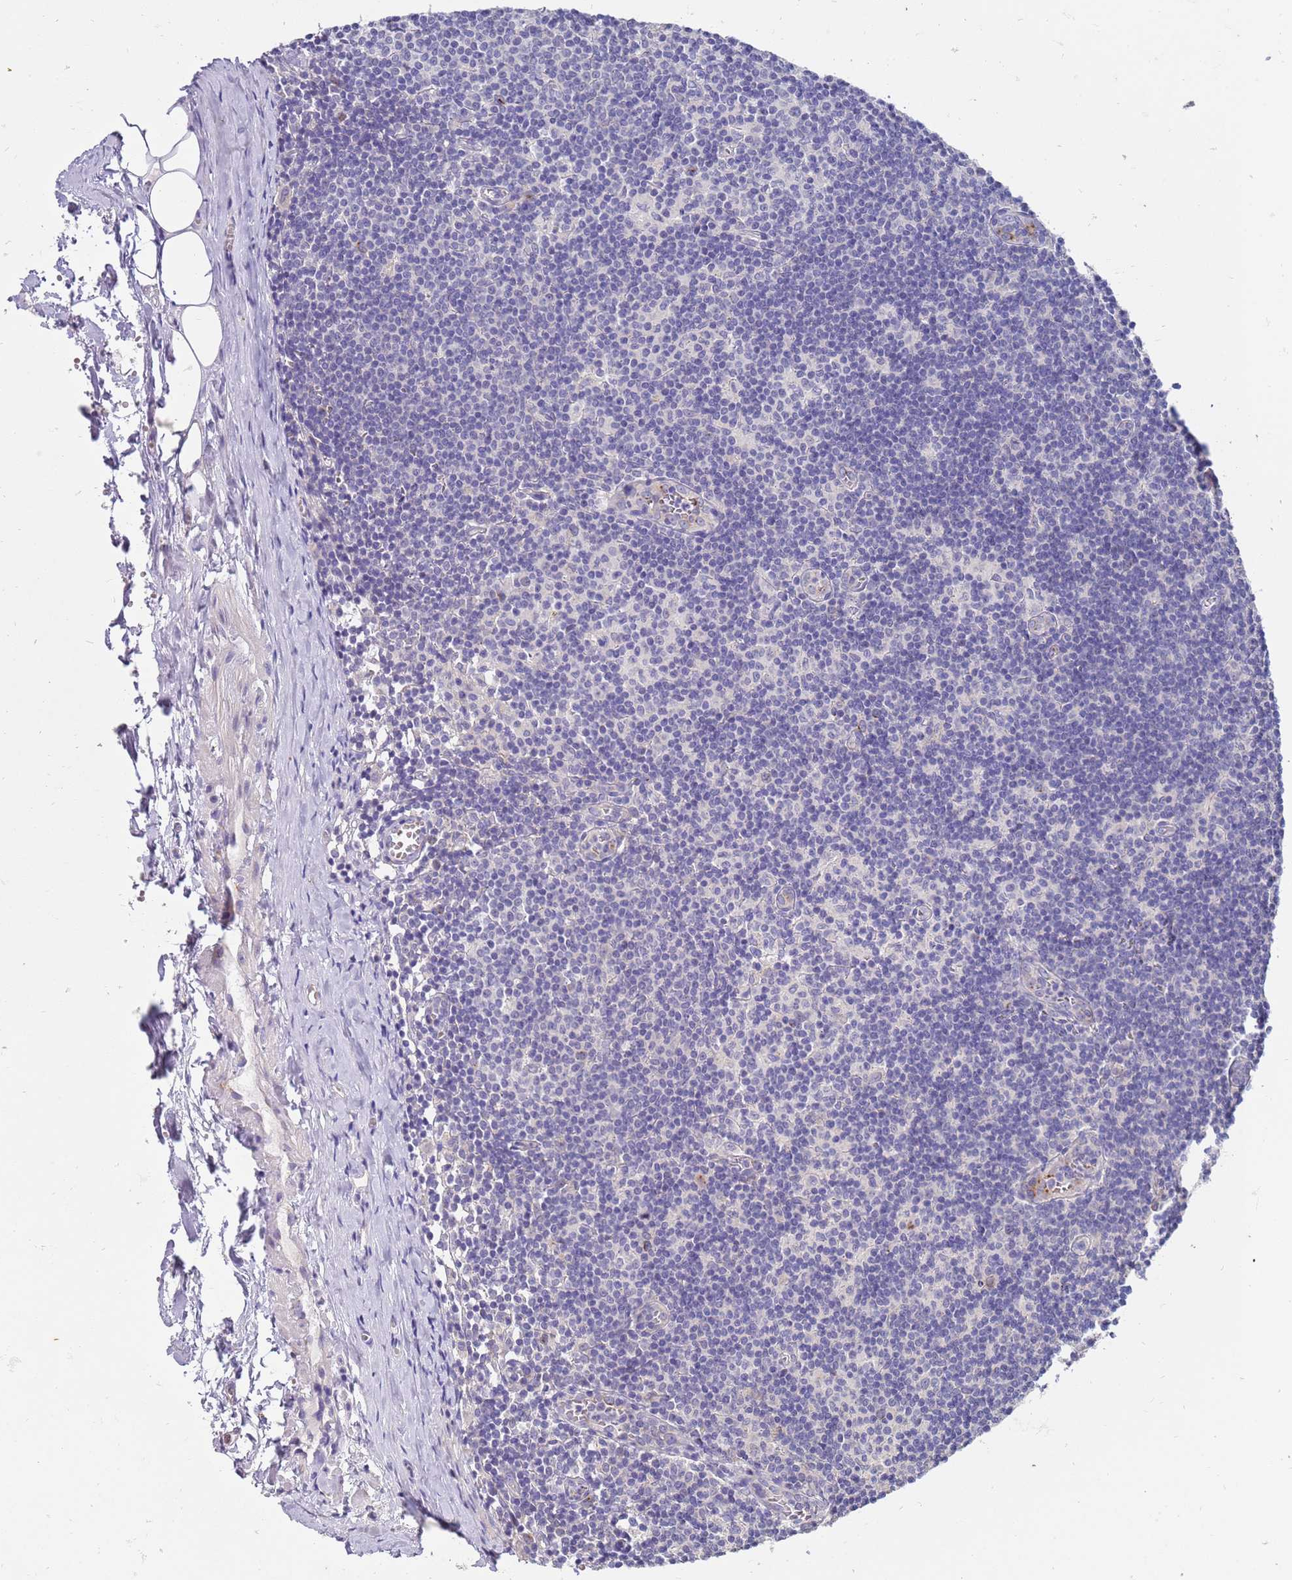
{"staining": {"intensity": "weak", "quantity": "<25%", "location": "nuclear"}, "tissue": "lymph node", "cell_type": "Germinal center cells", "image_type": "normal", "snomed": [{"axis": "morphology", "description": "Normal tissue, NOS"}, {"axis": "topography", "description": "Lymph node"}], "caption": "Immunohistochemistry photomicrograph of normal lymph node: human lymph node stained with DAB demonstrates no significant protein positivity in germinal center cells.", "gene": "NMUR2", "patient": {"sex": "female", "age": 42}}